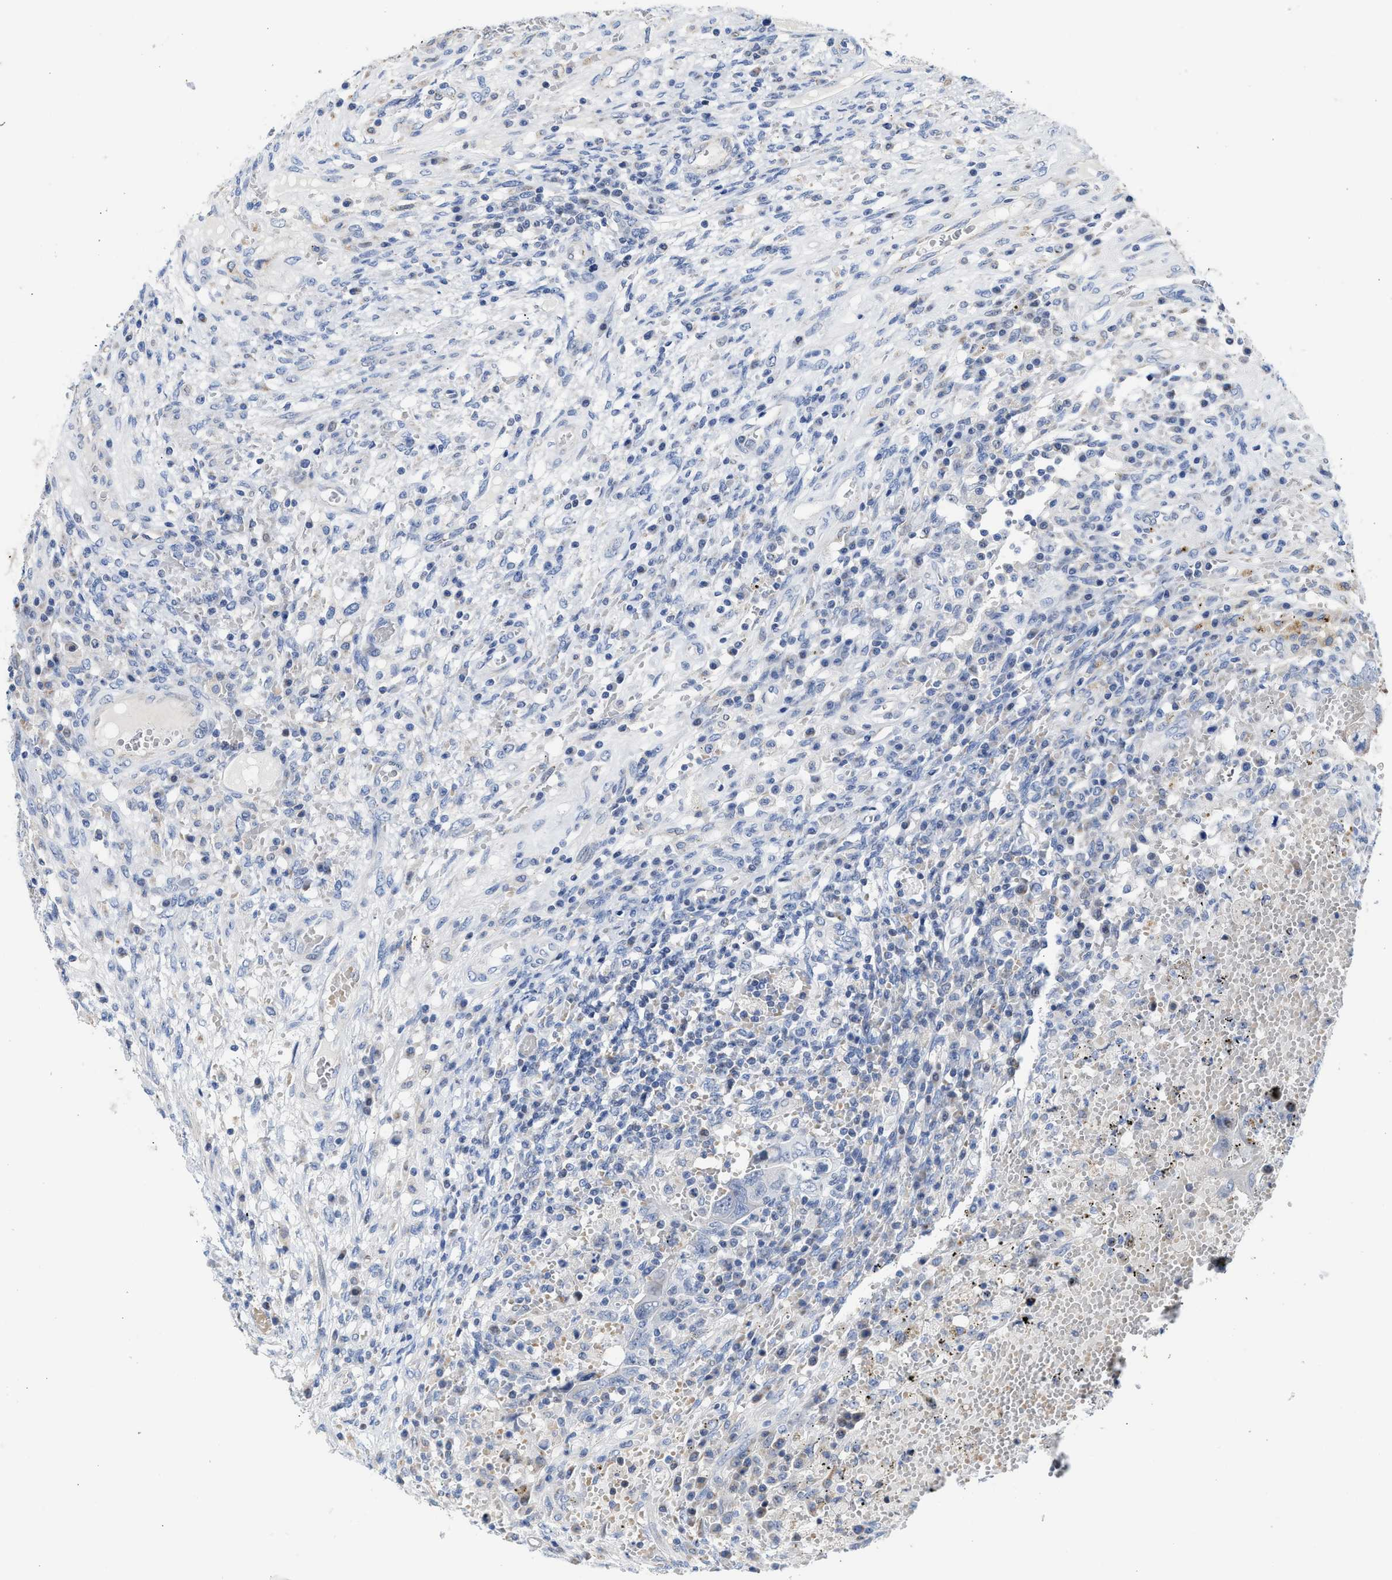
{"staining": {"intensity": "negative", "quantity": "none", "location": "none"}, "tissue": "testis cancer", "cell_type": "Tumor cells", "image_type": "cancer", "snomed": [{"axis": "morphology", "description": "Carcinoma, Embryonal, NOS"}, {"axis": "topography", "description": "Testis"}], "caption": "High magnification brightfield microscopy of testis cancer (embryonal carcinoma) stained with DAB (brown) and counterstained with hematoxylin (blue): tumor cells show no significant staining.", "gene": "JAG1", "patient": {"sex": "male", "age": 26}}